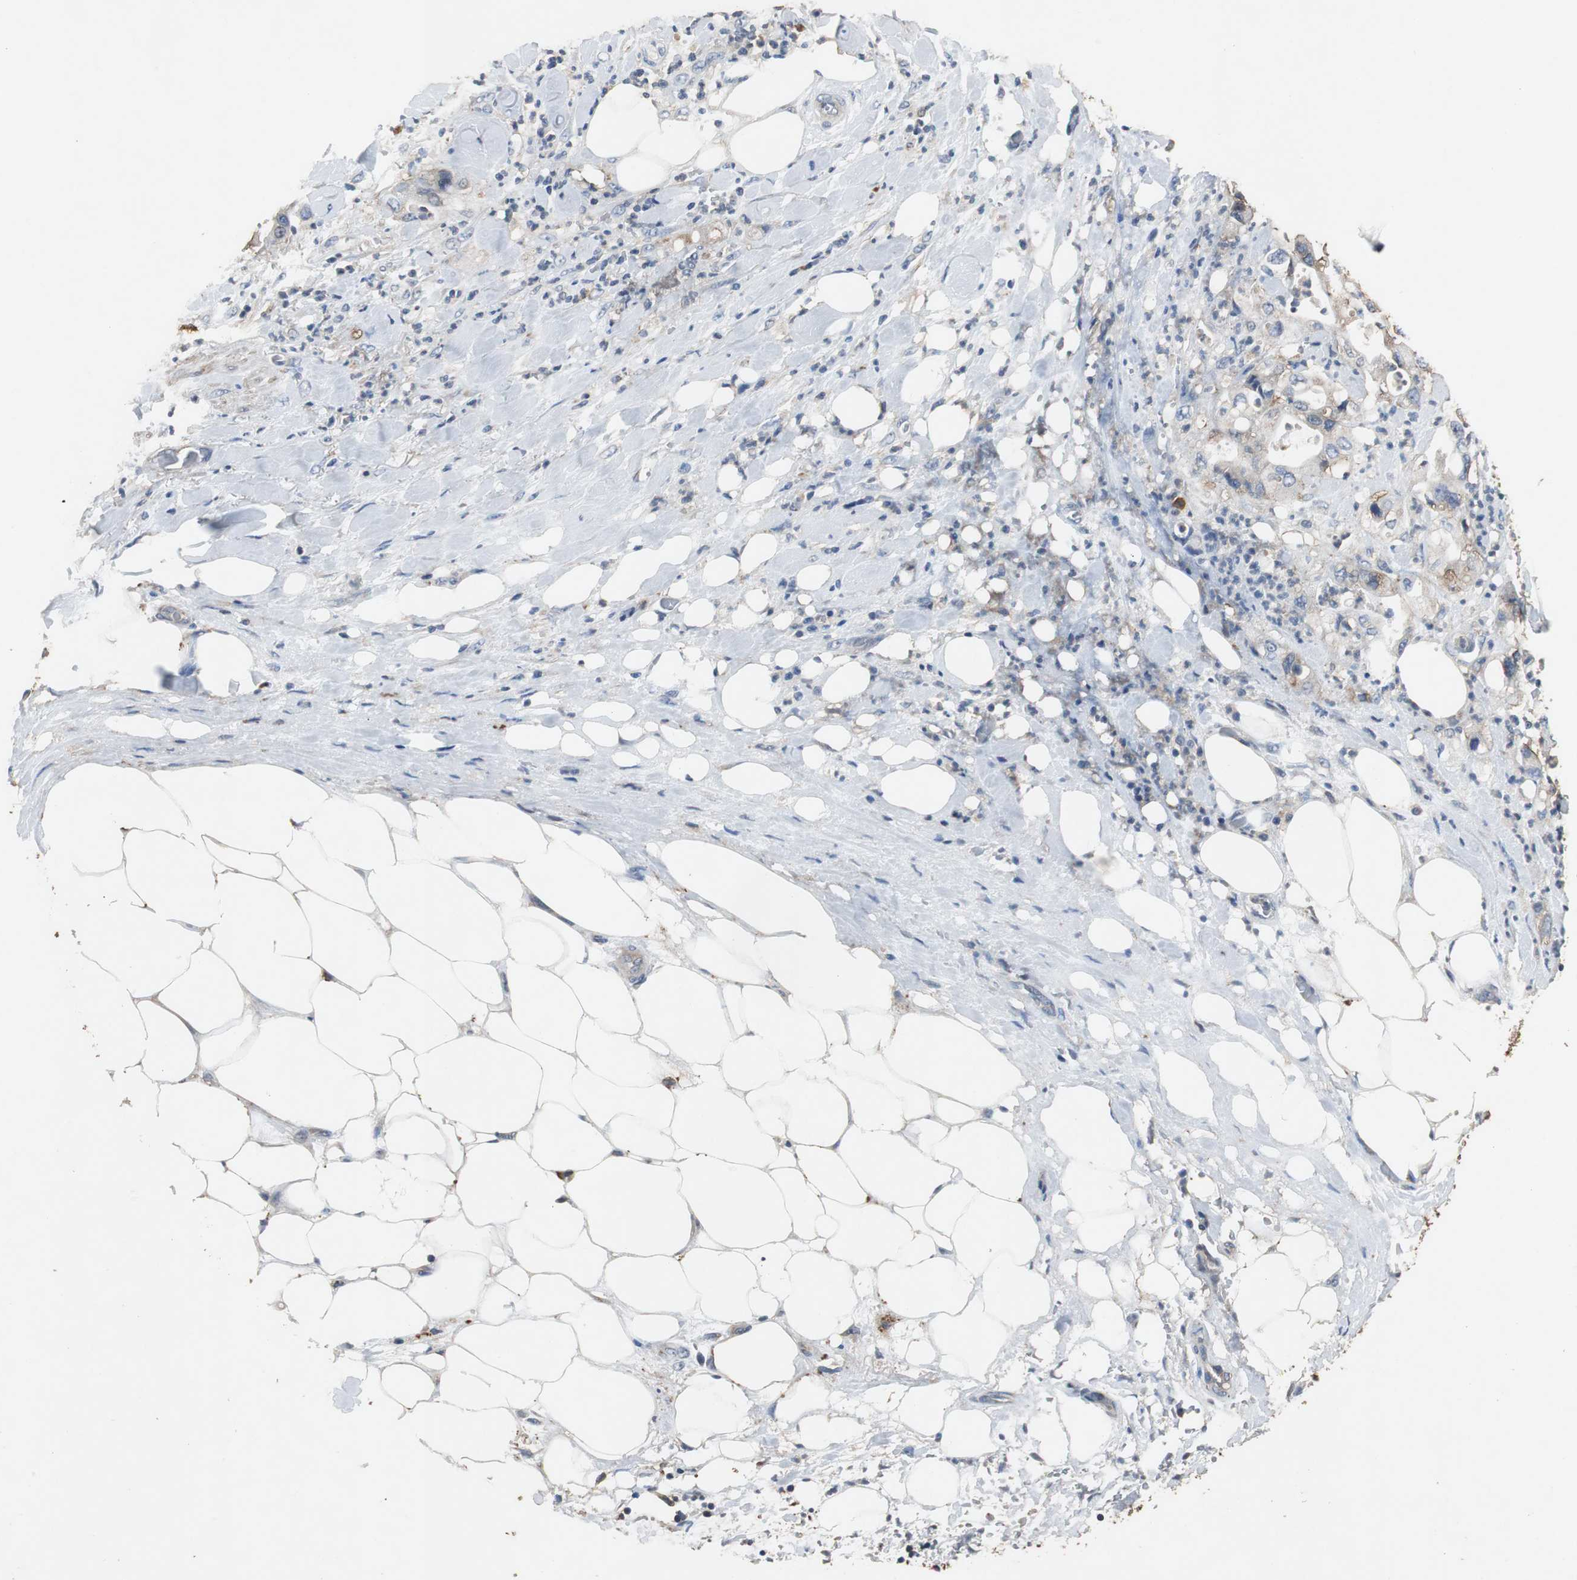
{"staining": {"intensity": "weak", "quantity": "<25%", "location": "cytoplasmic/membranous"}, "tissue": "pancreatic cancer", "cell_type": "Tumor cells", "image_type": "cancer", "snomed": [{"axis": "morphology", "description": "Adenocarcinoma, NOS"}, {"axis": "topography", "description": "Pancreas"}], "caption": "The micrograph demonstrates no significant staining in tumor cells of pancreatic cancer. The staining was performed using DAB to visualize the protein expression in brown, while the nuclei were stained in blue with hematoxylin (Magnification: 20x).", "gene": "TNFRSF14", "patient": {"sex": "male", "age": 70}}